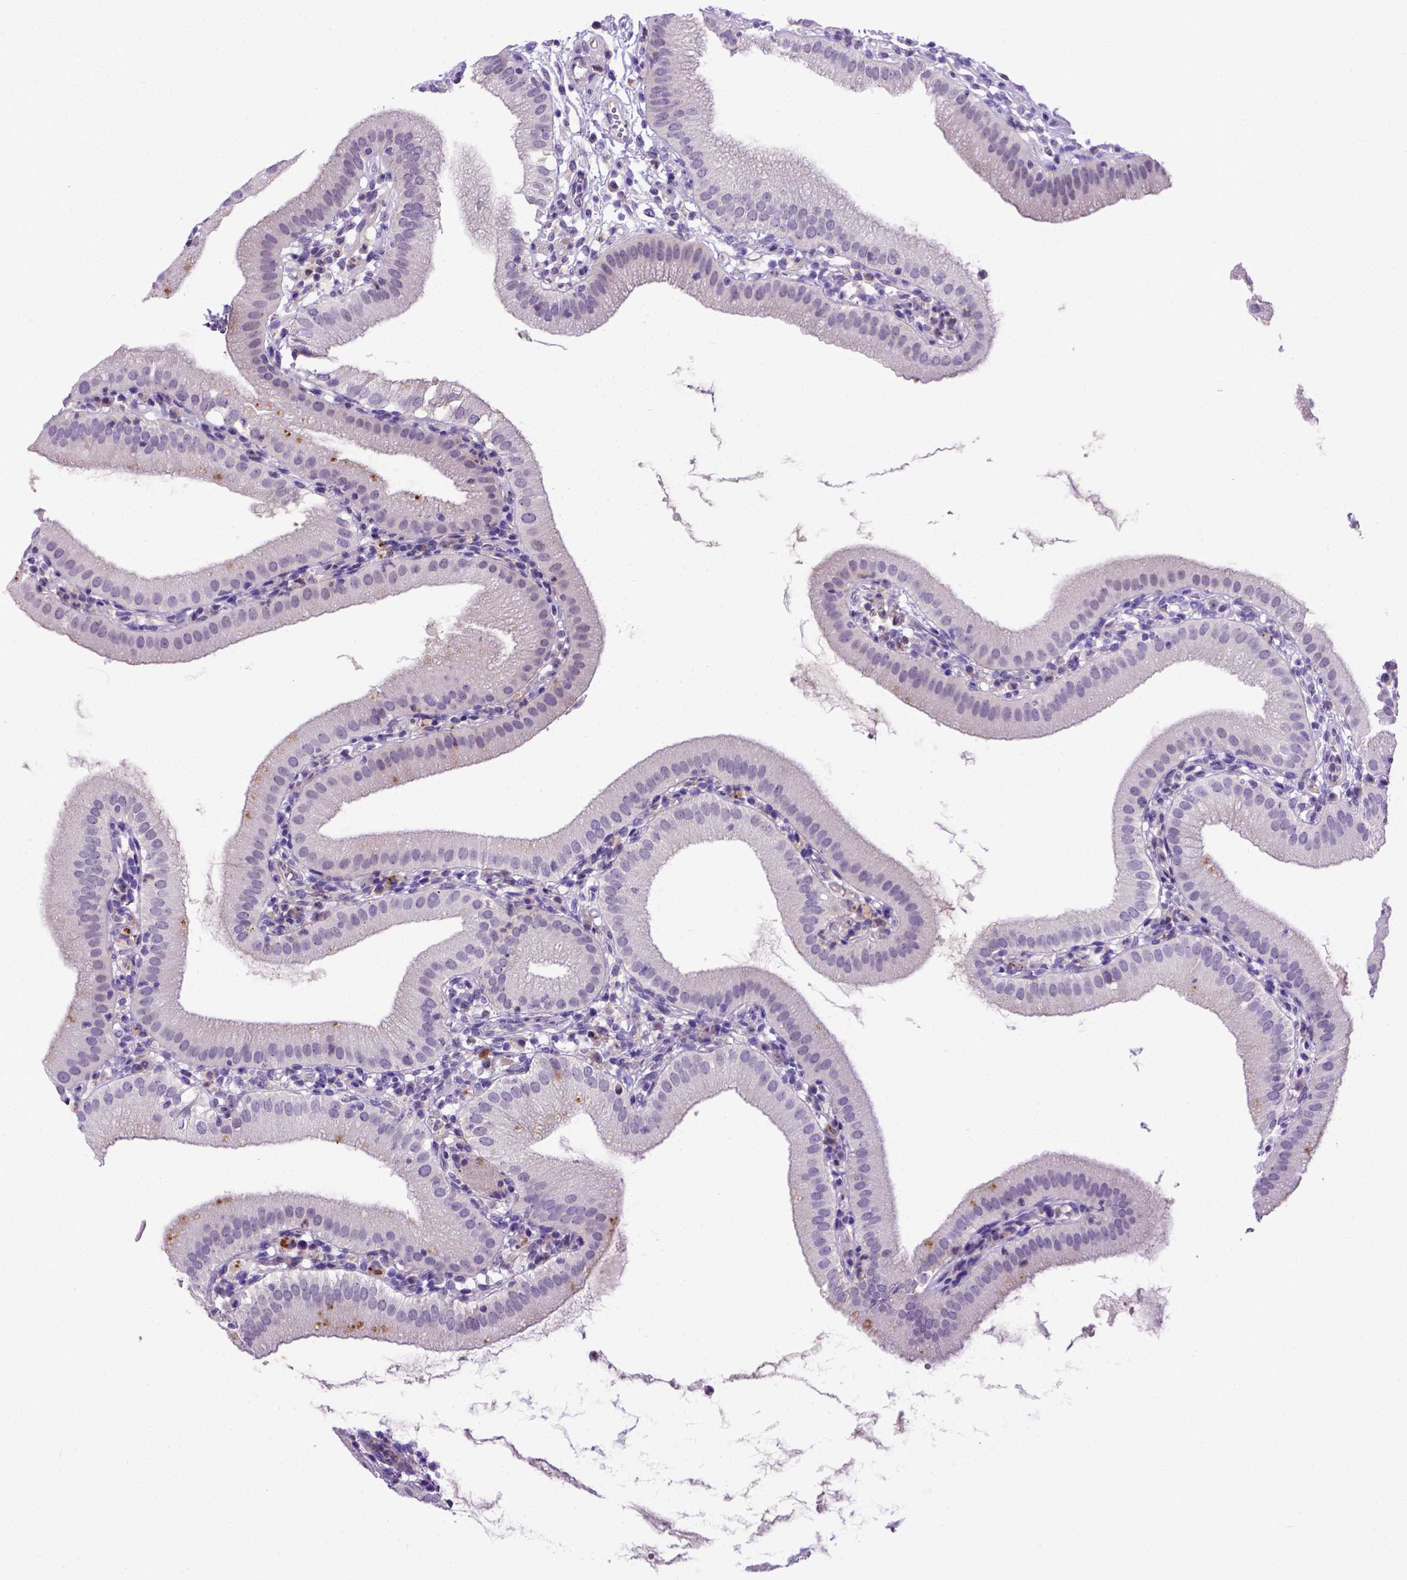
{"staining": {"intensity": "negative", "quantity": "none", "location": "none"}, "tissue": "gallbladder", "cell_type": "Glandular cells", "image_type": "normal", "snomed": [{"axis": "morphology", "description": "Normal tissue, NOS"}, {"axis": "topography", "description": "Gallbladder"}], "caption": "The histopathology image reveals no significant positivity in glandular cells of gallbladder. (Brightfield microscopy of DAB IHC at high magnification).", "gene": "ADAM12", "patient": {"sex": "female", "age": 65}}